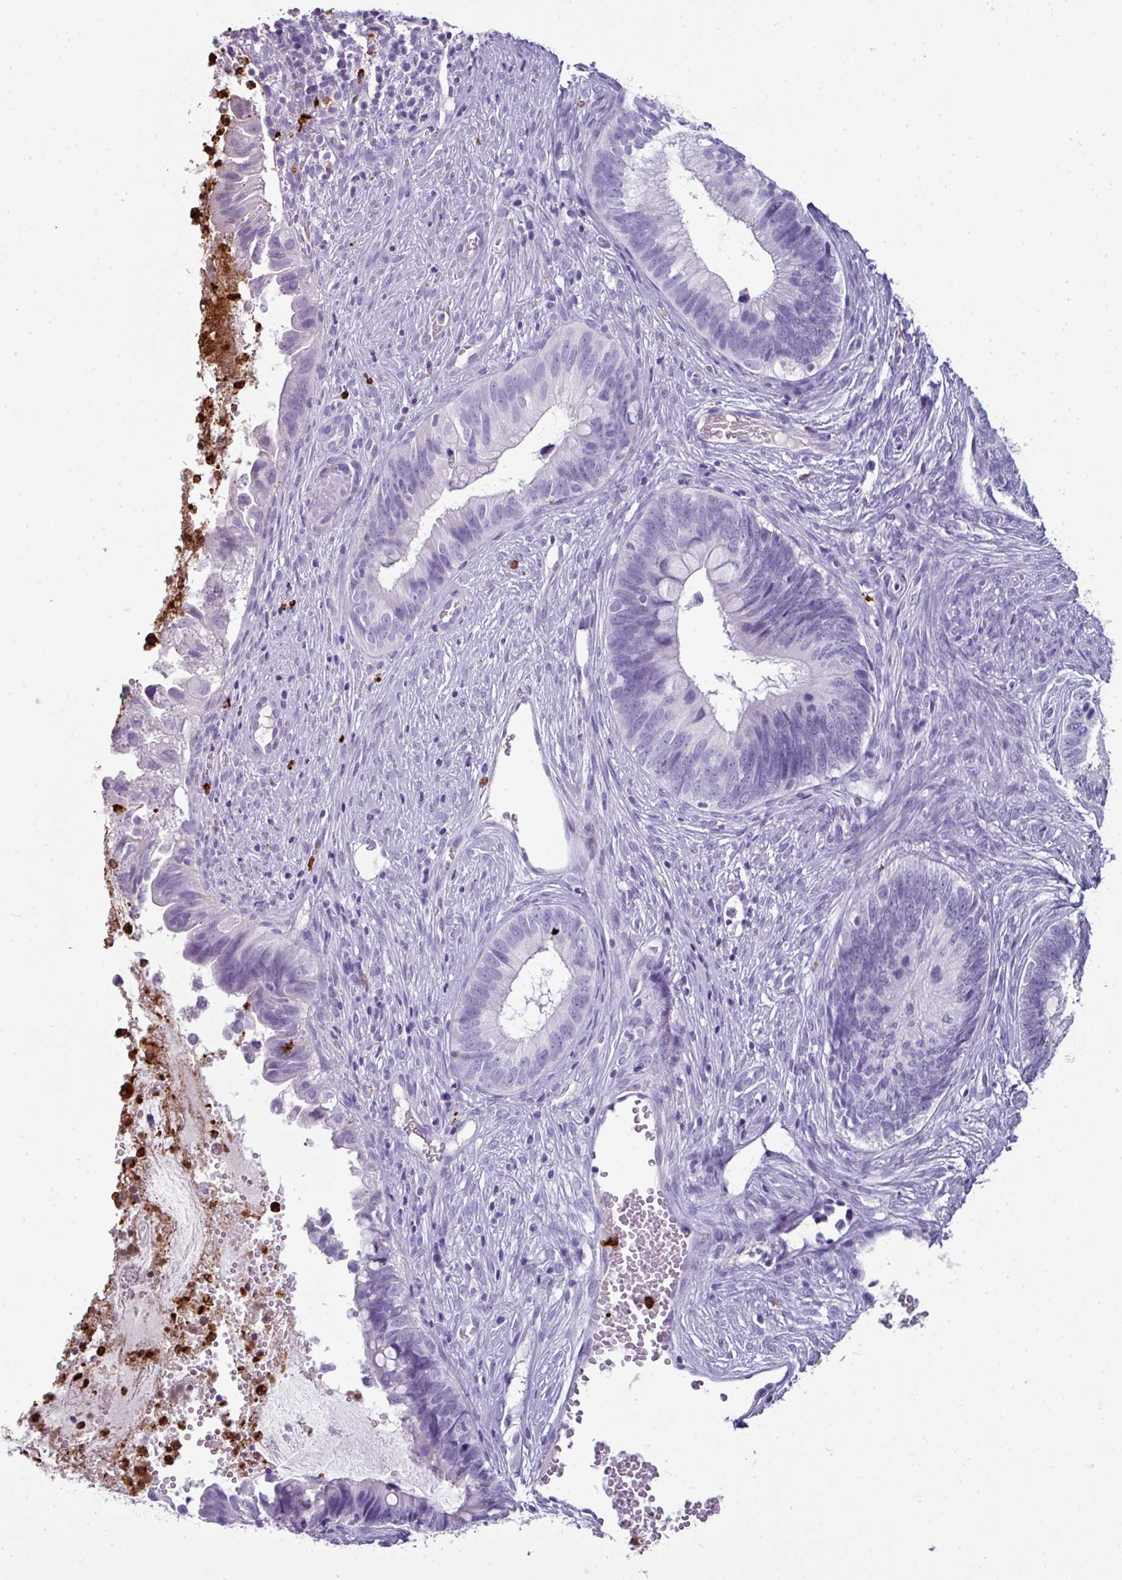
{"staining": {"intensity": "negative", "quantity": "none", "location": "none"}, "tissue": "cervical cancer", "cell_type": "Tumor cells", "image_type": "cancer", "snomed": [{"axis": "morphology", "description": "Adenocarcinoma, NOS"}, {"axis": "topography", "description": "Cervix"}], "caption": "An immunohistochemistry (IHC) histopathology image of cervical cancer (adenocarcinoma) is shown. There is no staining in tumor cells of cervical cancer (adenocarcinoma).", "gene": "CTSG", "patient": {"sex": "female", "age": 42}}